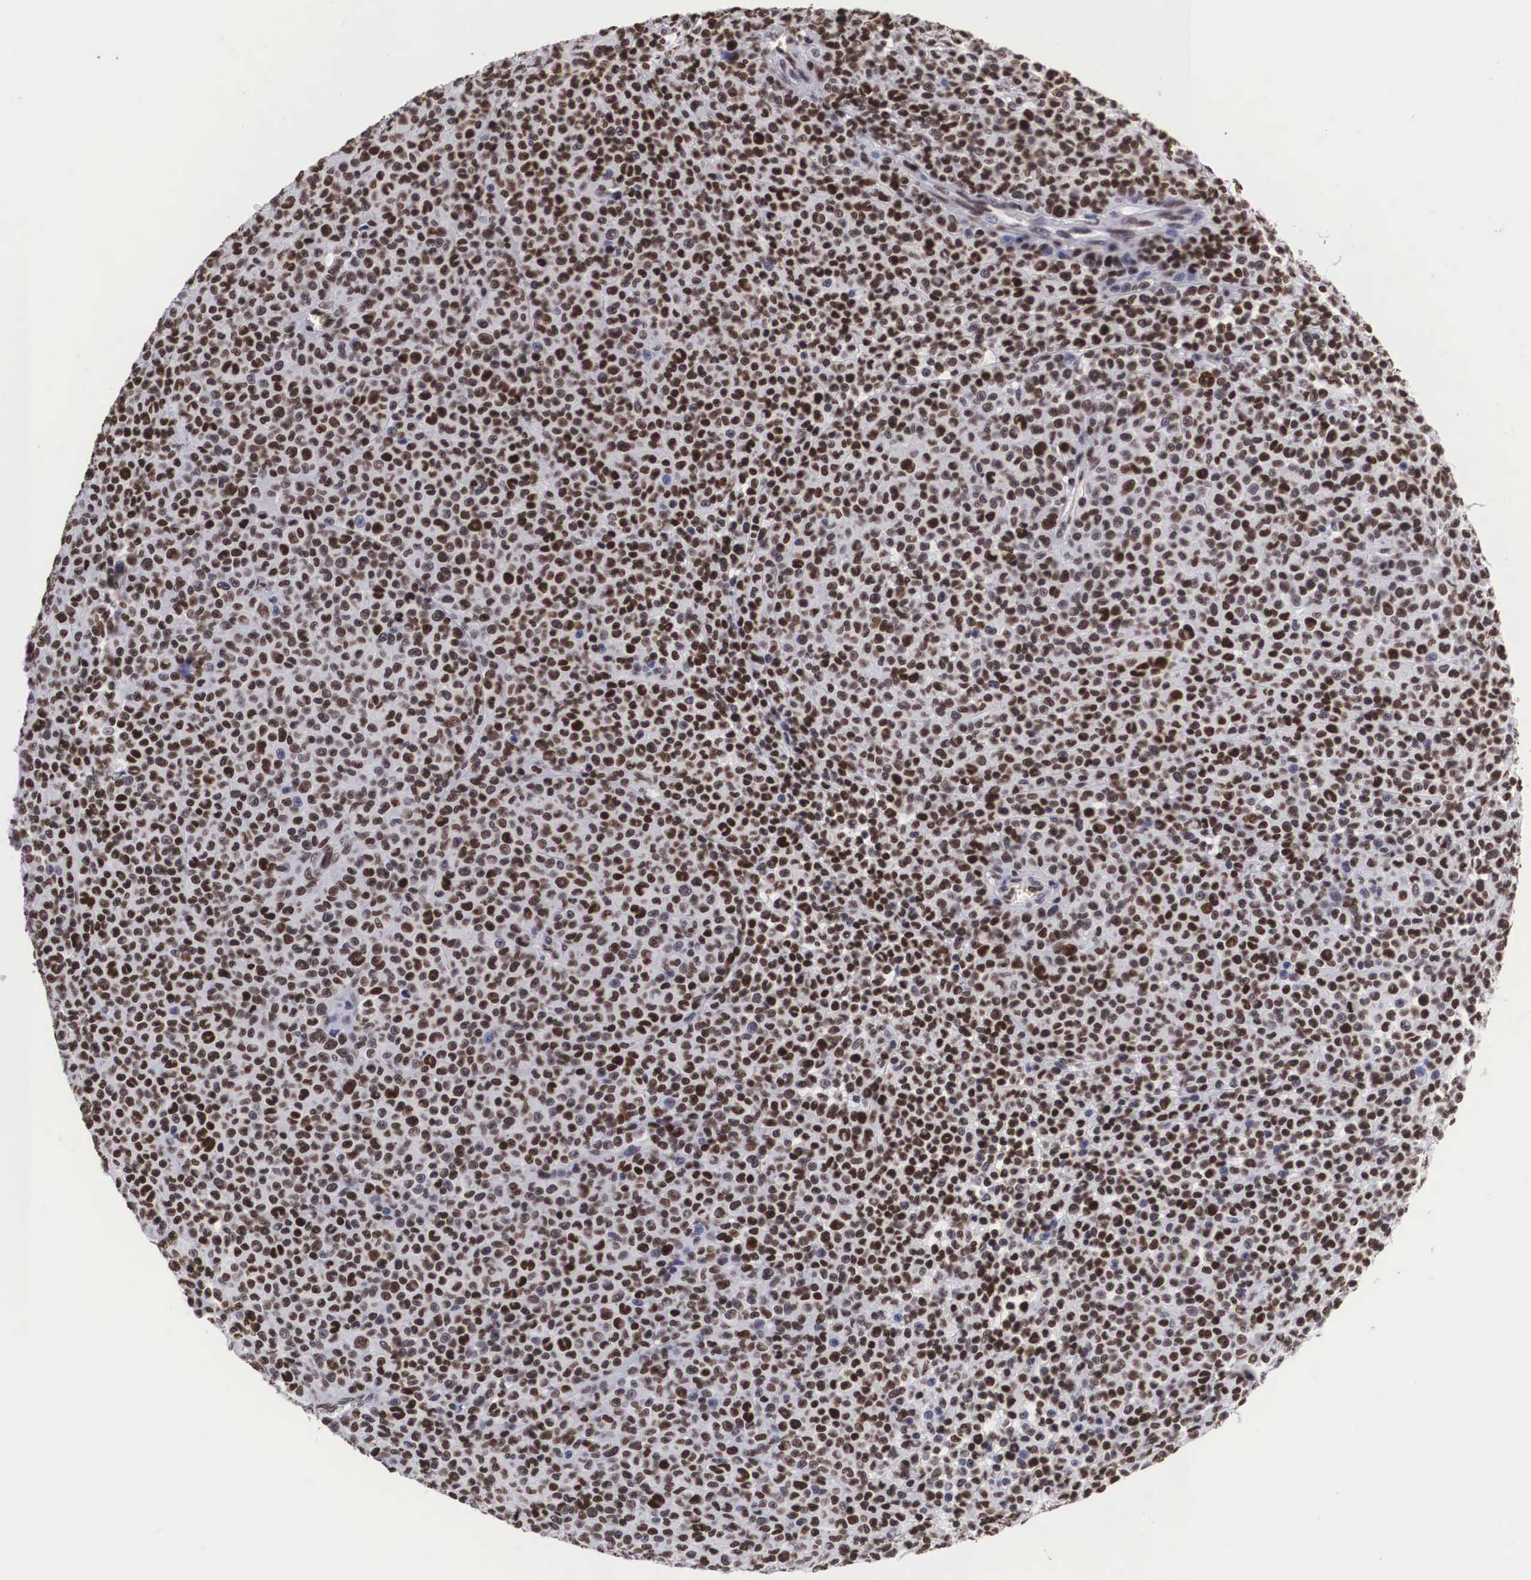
{"staining": {"intensity": "strong", "quantity": ">75%", "location": "nuclear"}, "tissue": "melanoma", "cell_type": "Tumor cells", "image_type": "cancer", "snomed": [{"axis": "morphology", "description": "Malignant melanoma, Metastatic site"}, {"axis": "topography", "description": "Skin"}], "caption": "Tumor cells reveal high levels of strong nuclear staining in approximately >75% of cells in human melanoma.", "gene": "MECP2", "patient": {"sex": "male", "age": 32}}